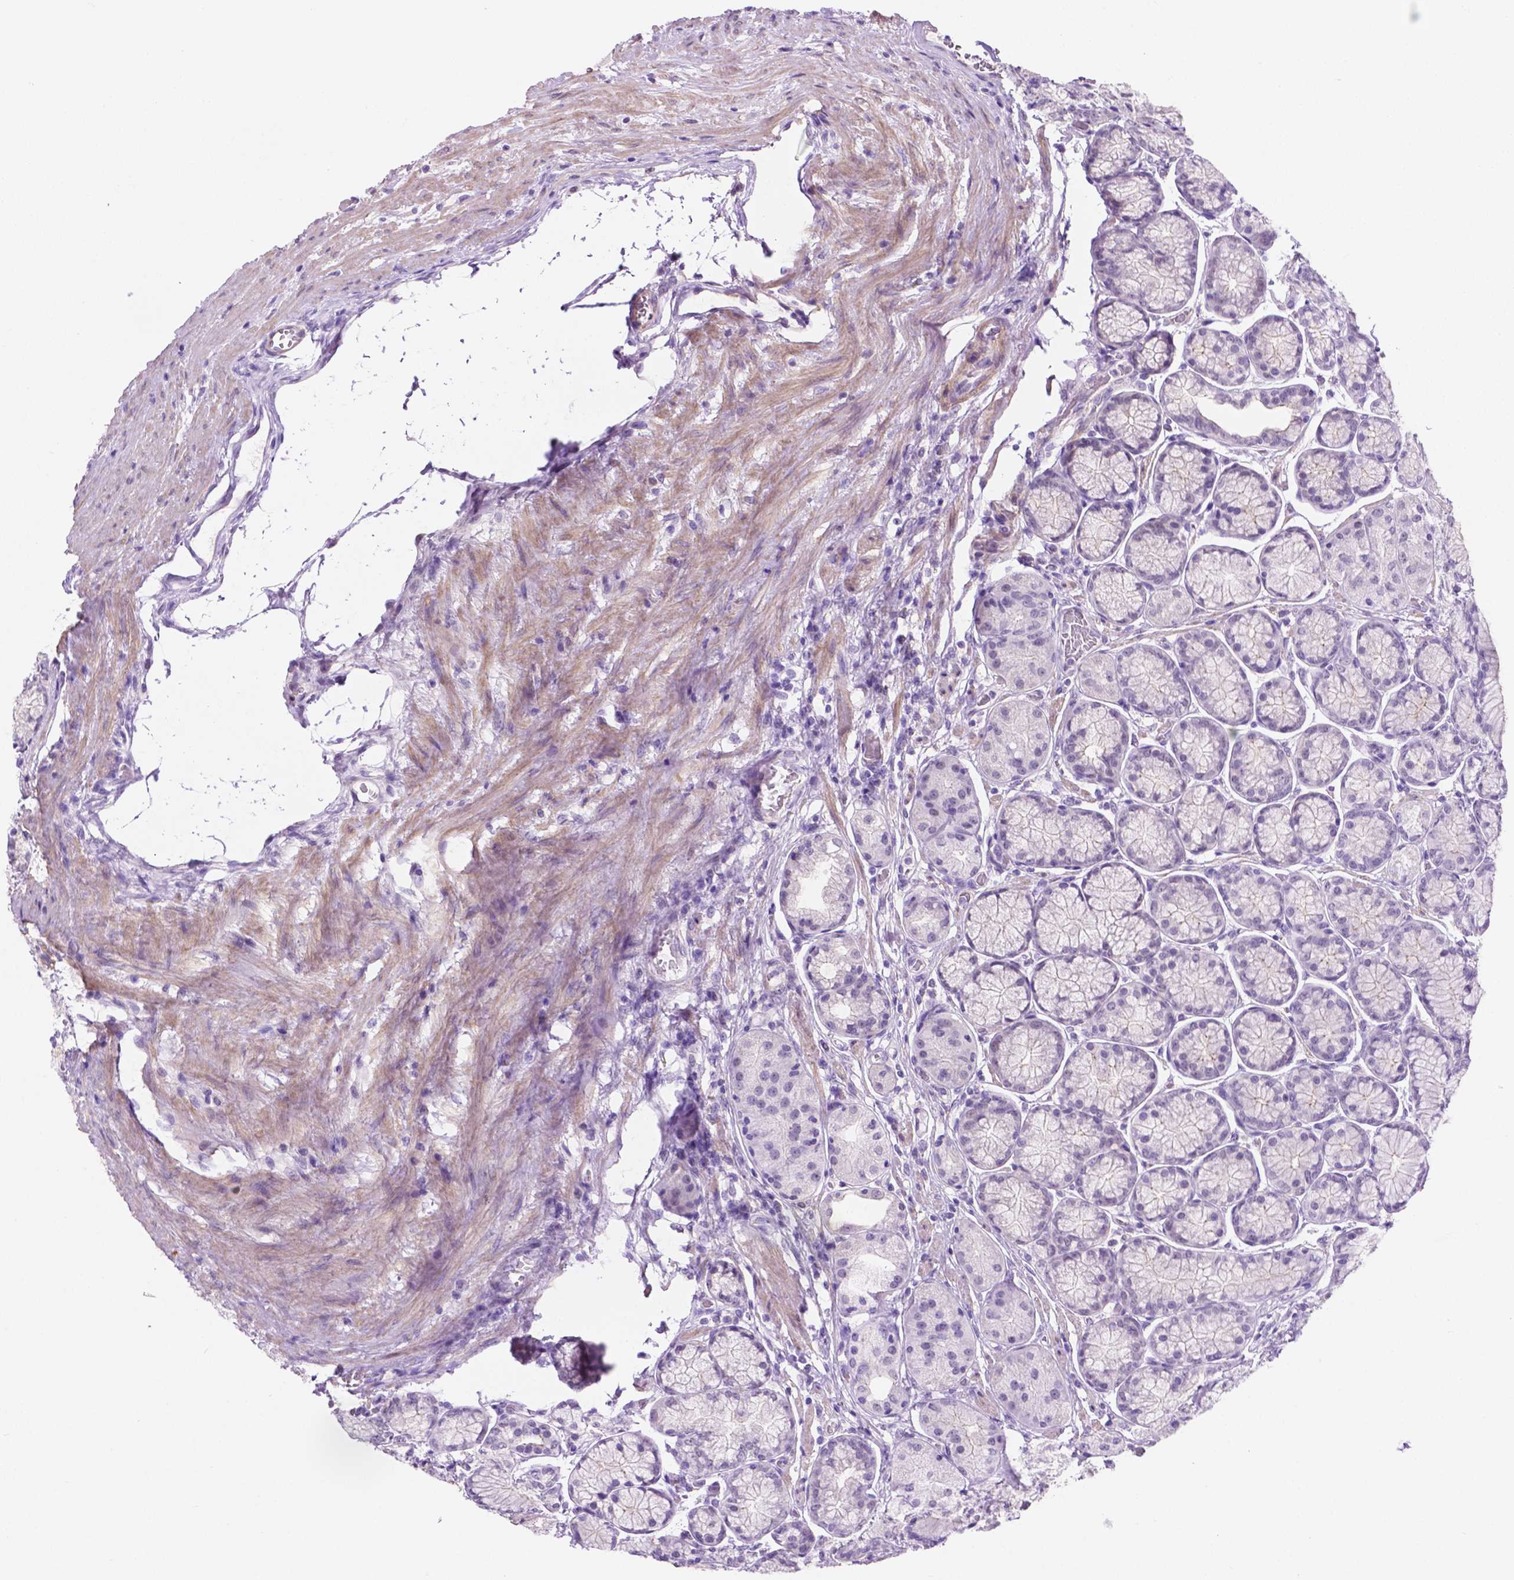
{"staining": {"intensity": "negative", "quantity": "none", "location": "none"}, "tissue": "stomach", "cell_type": "Glandular cells", "image_type": "normal", "snomed": [{"axis": "morphology", "description": "Normal tissue, NOS"}, {"axis": "morphology", "description": "Adenocarcinoma, NOS"}, {"axis": "morphology", "description": "Adenocarcinoma, High grade"}, {"axis": "topography", "description": "Stomach, upper"}, {"axis": "topography", "description": "Stomach"}], "caption": "Immunohistochemical staining of normal human stomach displays no significant staining in glandular cells.", "gene": "ACY3", "patient": {"sex": "female", "age": 65}}